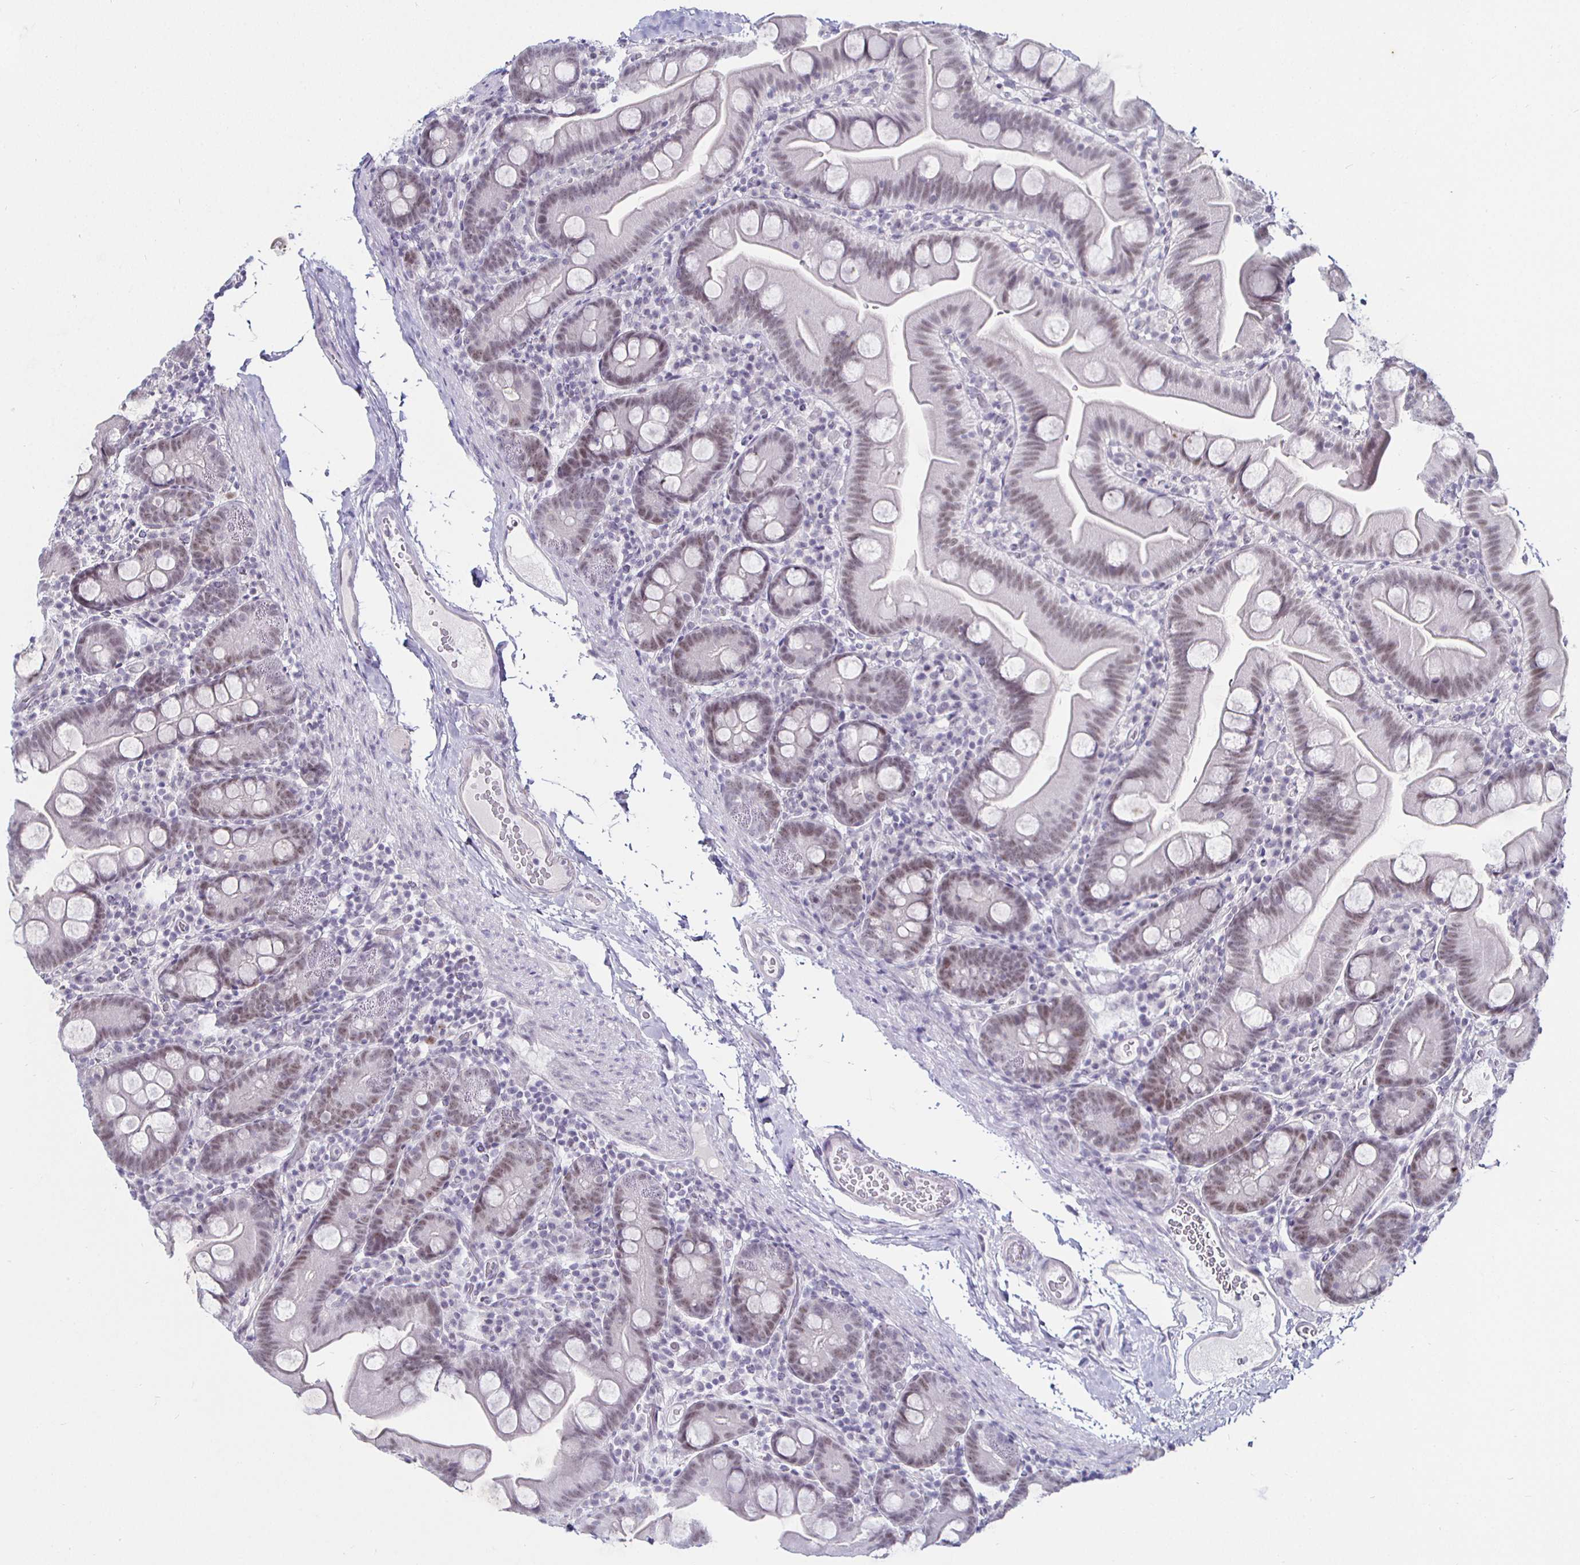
{"staining": {"intensity": "weak", "quantity": "25%-75%", "location": "nuclear"}, "tissue": "small intestine", "cell_type": "Glandular cells", "image_type": "normal", "snomed": [{"axis": "morphology", "description": "Normal tissue, NOS"}, {"axis": "topography", "description": "Small intestine"}], "caption": "A brown stain labels weak nuclear staining of a protein in glandular cells of unremarkable small intestine.", "gene": "MLH1", "patient": {"sex": "female", "age": 68}}